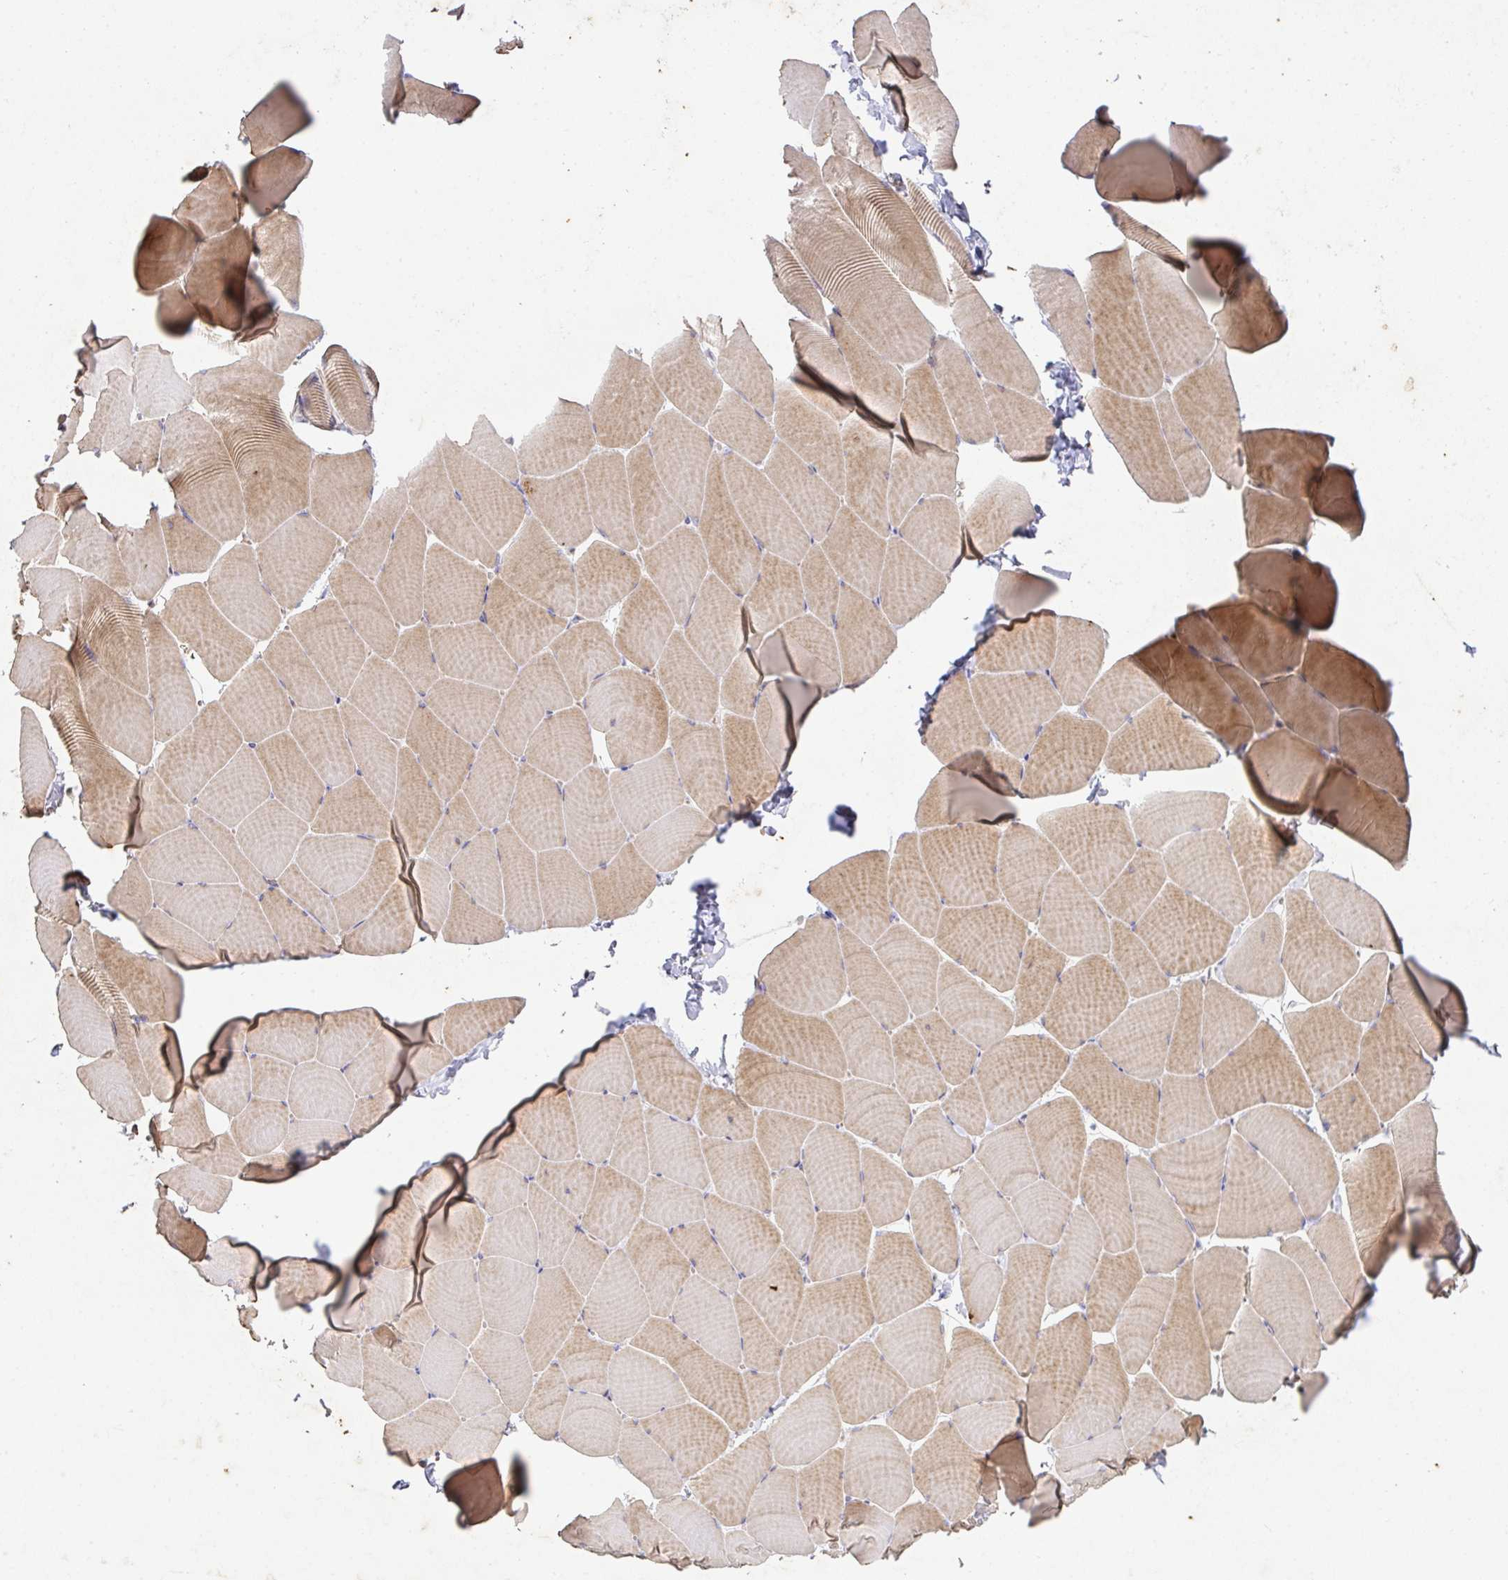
{"staining": {"intensity": "moderate", "quantity": "25%-75%", "location": "cytoplasmic/membranous"}, "tissue": "skeletal muscle", "cell_type": "Myocytes", "image_type": "normal", "snomed": [{"axis": "morphology", "description": "Normal tissue, NOS"}, {"axis": "topography", "description": "Skeletal muscle"}], "caption": "An IHC image of normal tissue is shown. Protein staining in brown labels moderate cytoplasmic/membranous positivity in skeletal muscle within myocytes.", "gene": "TNMD", "patient": {"sex": "male", "age": 25}}